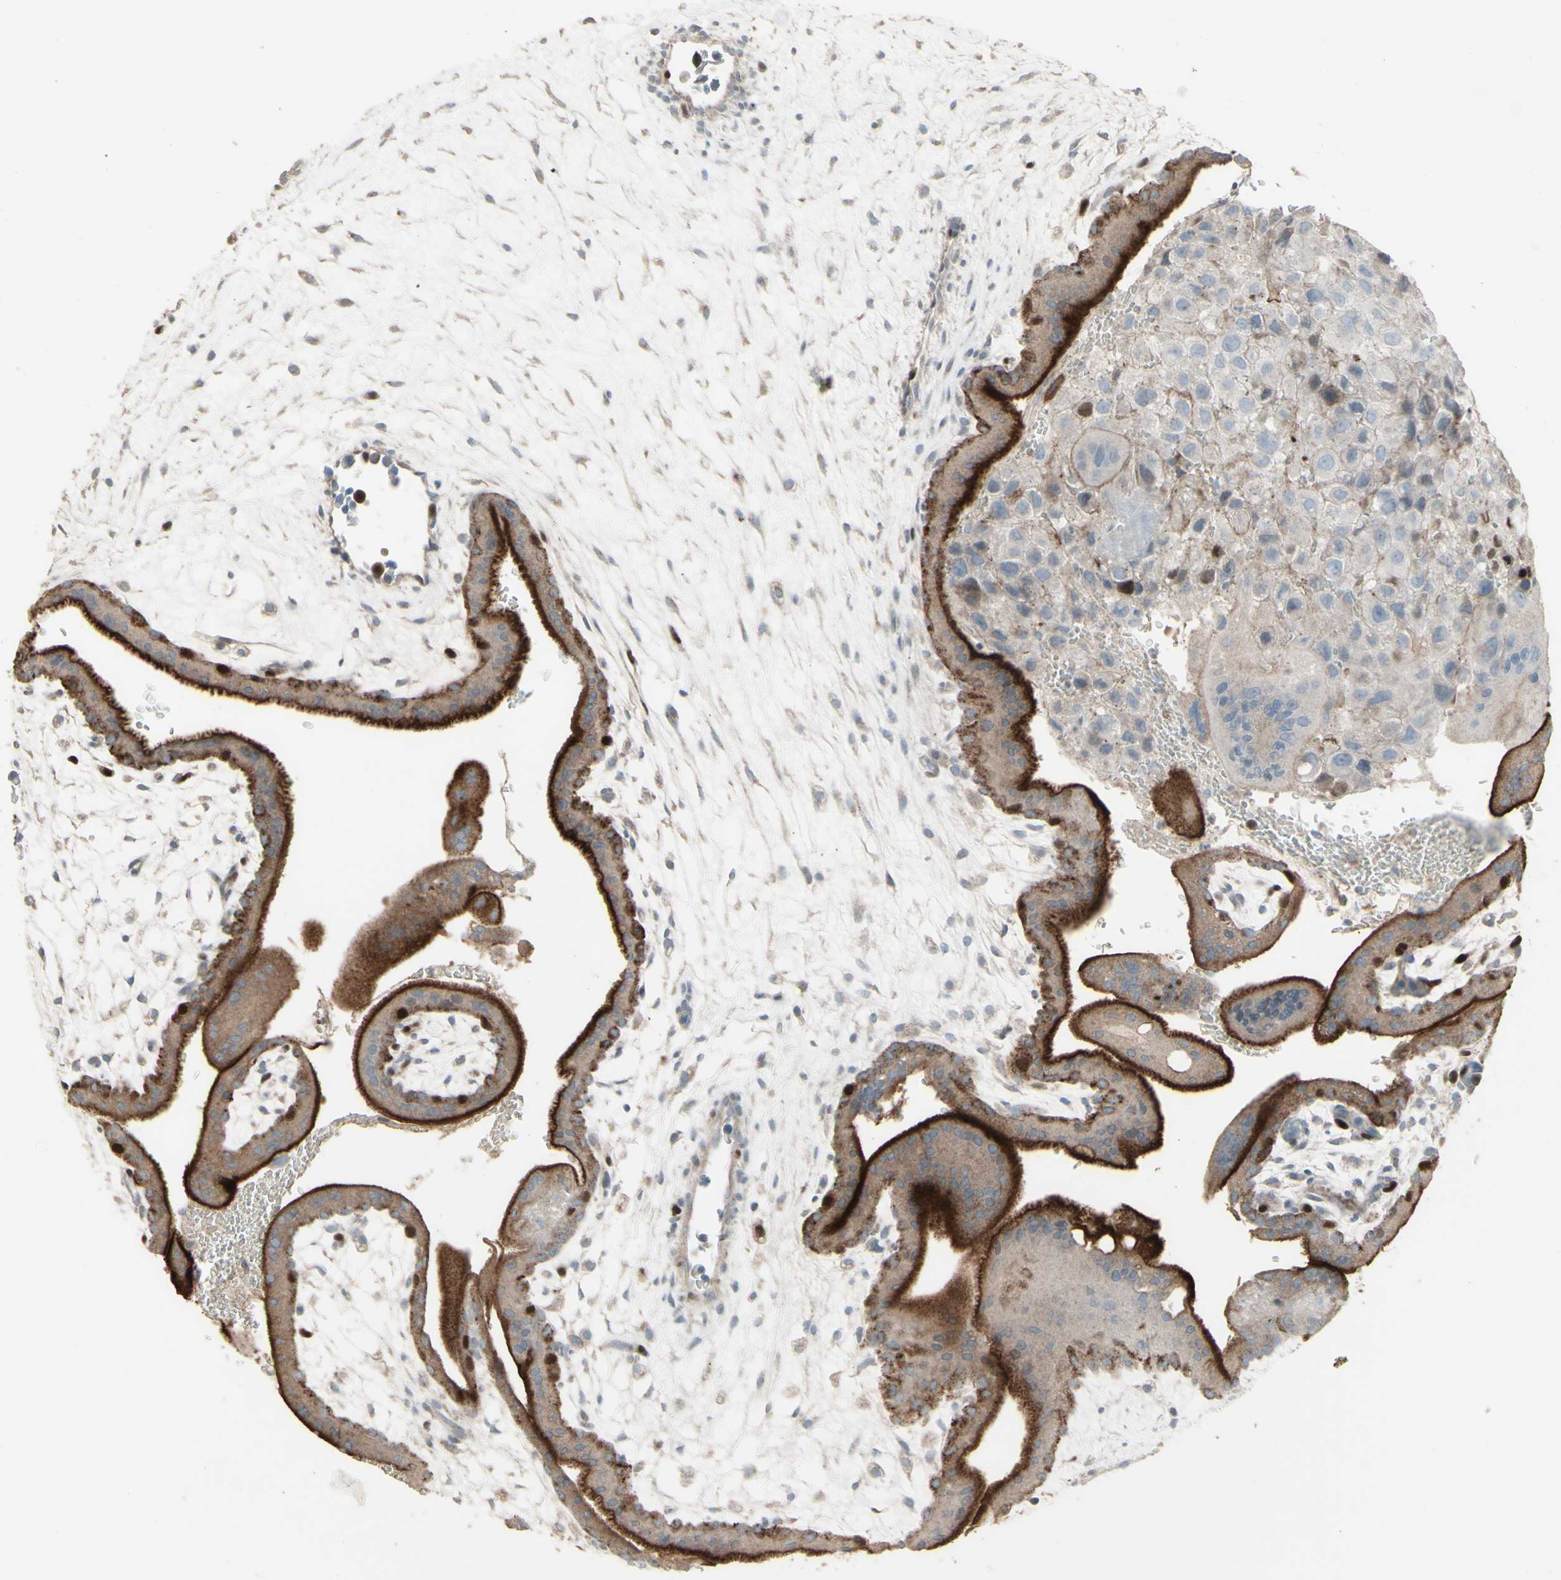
{"staining": {"intensity": "weak", "quantity": "25%-75%", "location": "cytoplasmic/membranous"}, "tissue": "placenta", "cell_type": "Decidual cells", "image_type": "normal", "snomed": [{"axis": "morphology", "description": "Normal tissue, NOS"}, {"axis": "topography", "description": "Placenta"}], "caption": "Immunohistochemical staining of unremarkable placenta reveals low levels of weak cytoplasmic/membranous staining in approximately 25%-75% of decidual cells.", "gene": "GMNN", "patient": {"sex": "female", "age": 35}}